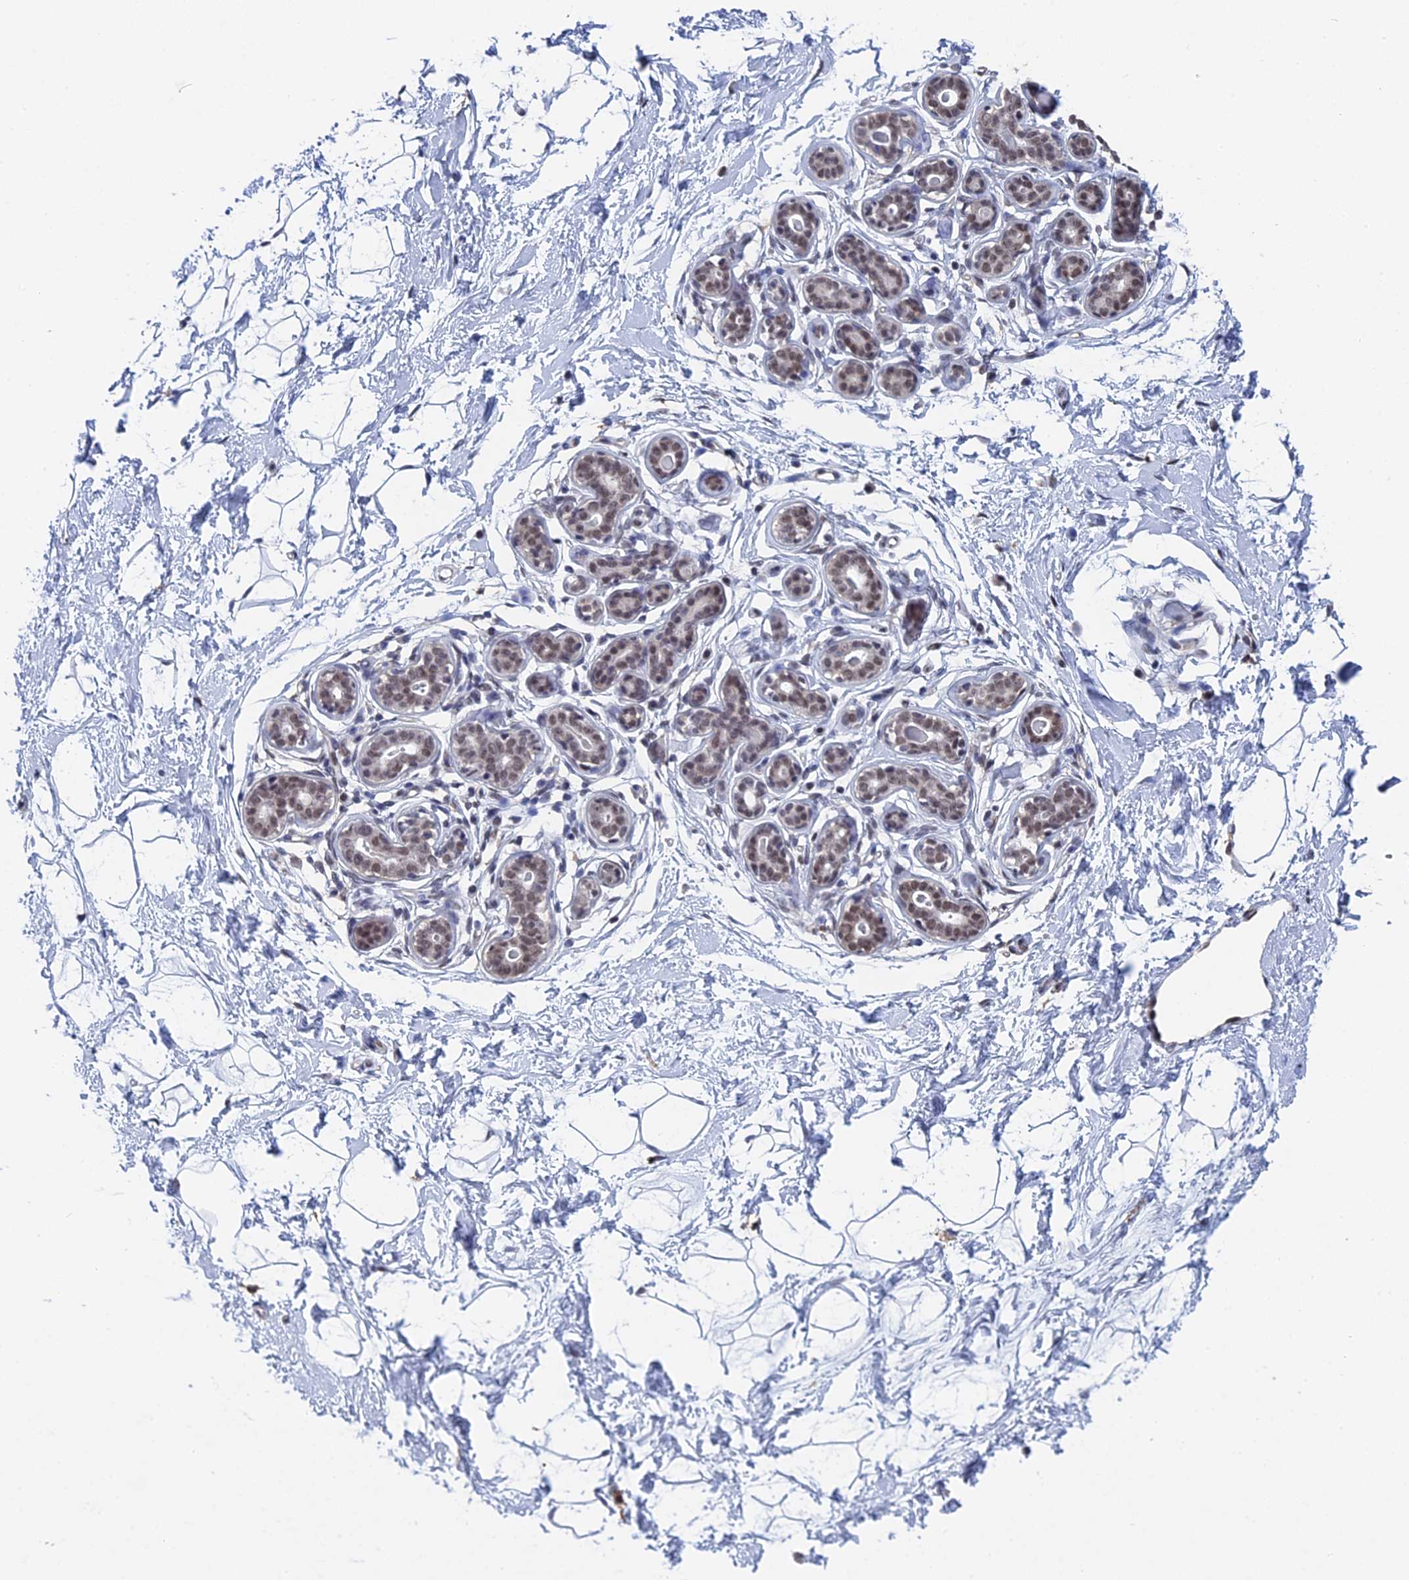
{"staining": {"intensity": "negative", "quantity": "none", "location": "none"}, "tissue": "breast", "cell_type": "Adipocytes", "image_type": "normal", "snomed": [{"axis": "morphology", "description": "Normal tissue, NOS"}, {"axis": "morphology", "description": "Adenoma, NOS"}, {"axis": "topography", "description": "Breast"}], "caption": "Unremarkable breast was stained to show a protein in brown. There is no significant positivity in adipocytes.", "gene": "TSSC4", "patient": {"sex": "female", "age": 23}}